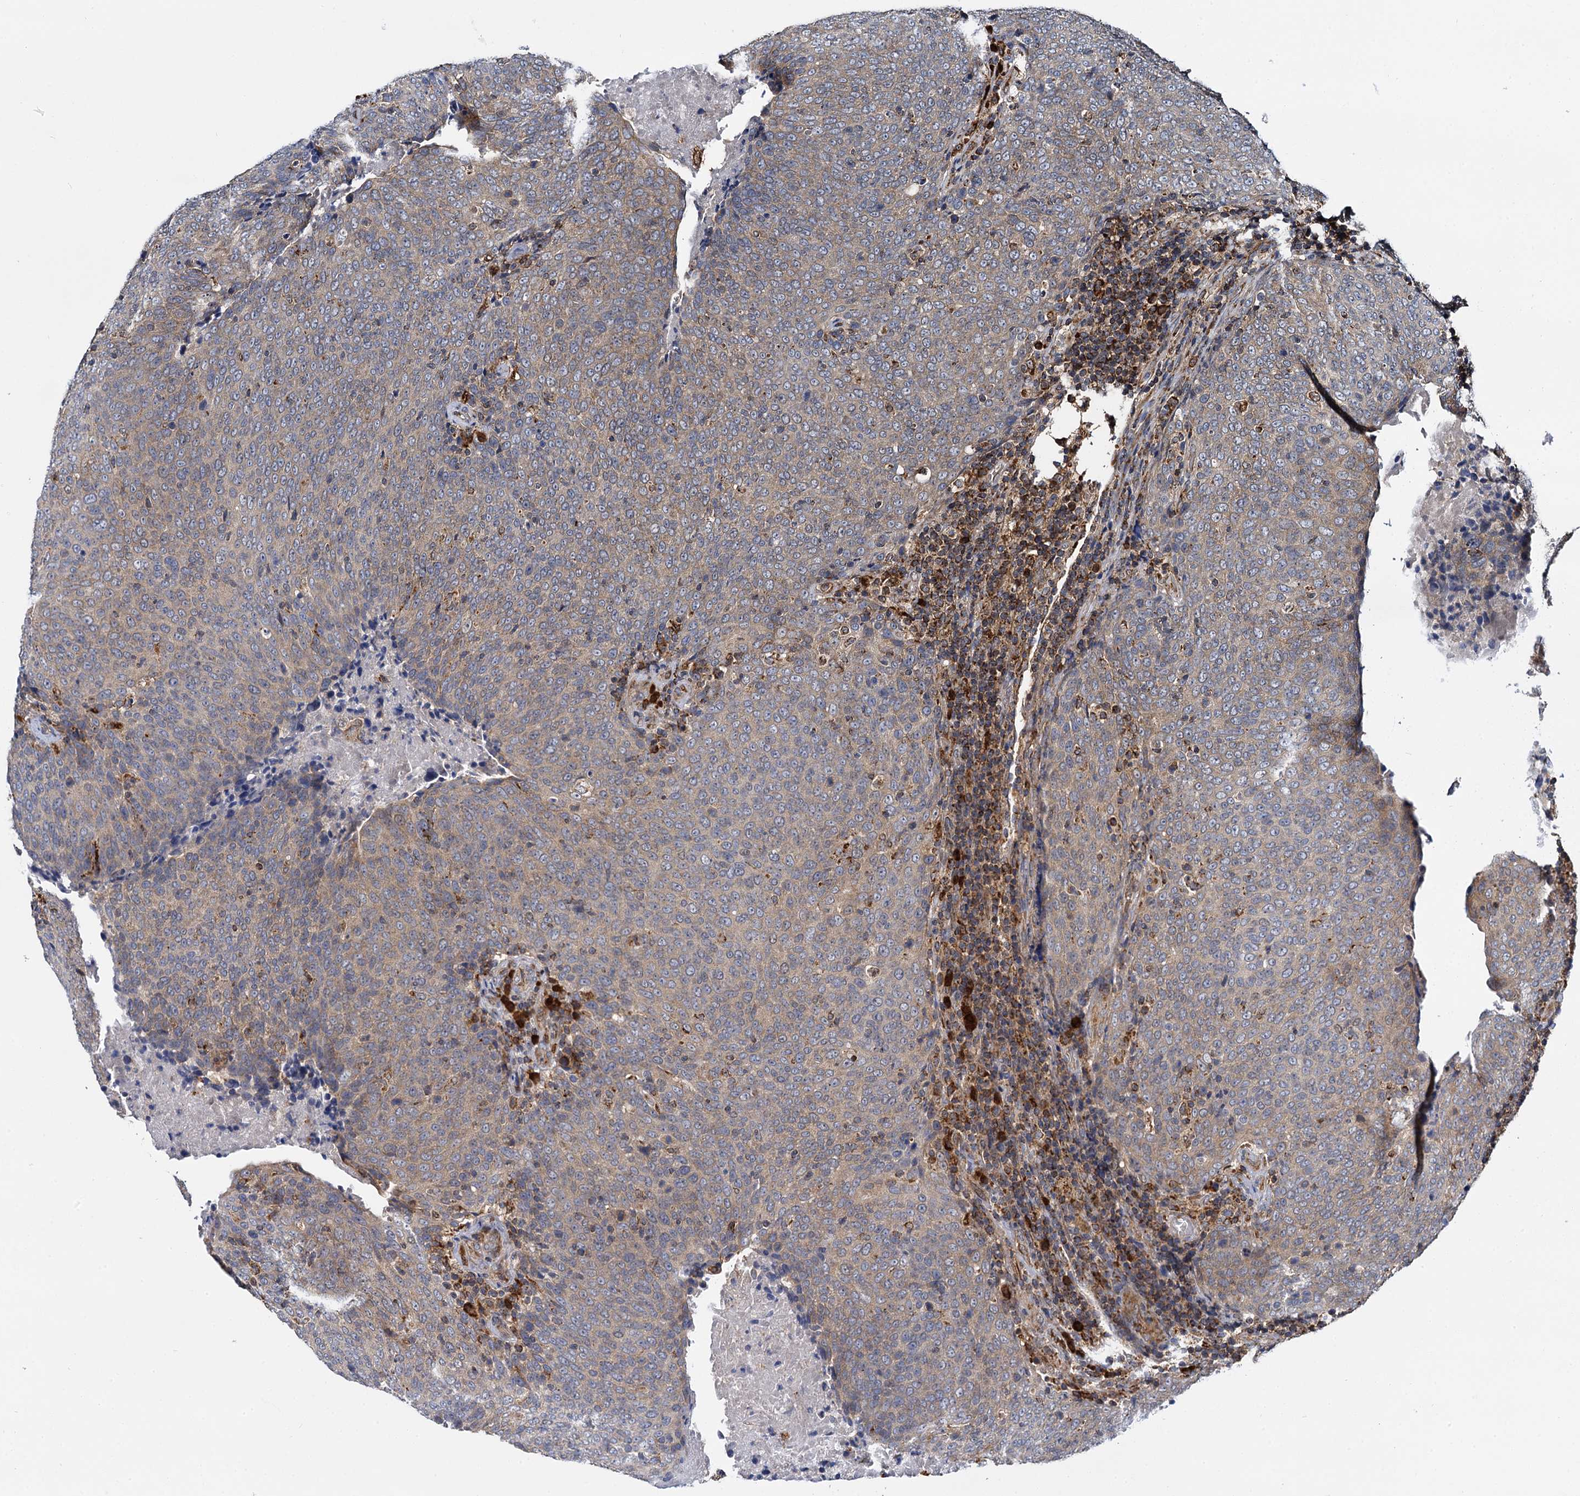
{"staining": {"intensity": "weak", "quantity": ">75%", "location": "cytoplasmic/membranous"}, "tissue": "head and neck cancer", "cell_type": "Tumor cells", "image_type": "cancer", "snomed": [{"axis": "morphology", "description": "Squamous cell carcinoma, NOS"}, {"axis": "morphology", "description": "Squamous cell carcinoma, metastatic, NOS"}, {"axis": "topography", "description": "Lymph node"}, {"axis": "topography", "description": "Head-Neck"}], "caption": "IHC micrograph of neoplastic tissue: head and neck cancer (squamous cell carcinoma) stained using immunohistochemistry (IHC) demonstrates low levels of weak protein expression localized specifically in the cytoplasmic/membranous of tumor cells, appearing as a cytoplasmic/membranous brown color.", "gene": "UFM1", "patient": {"sex": "male", "age": 62}}